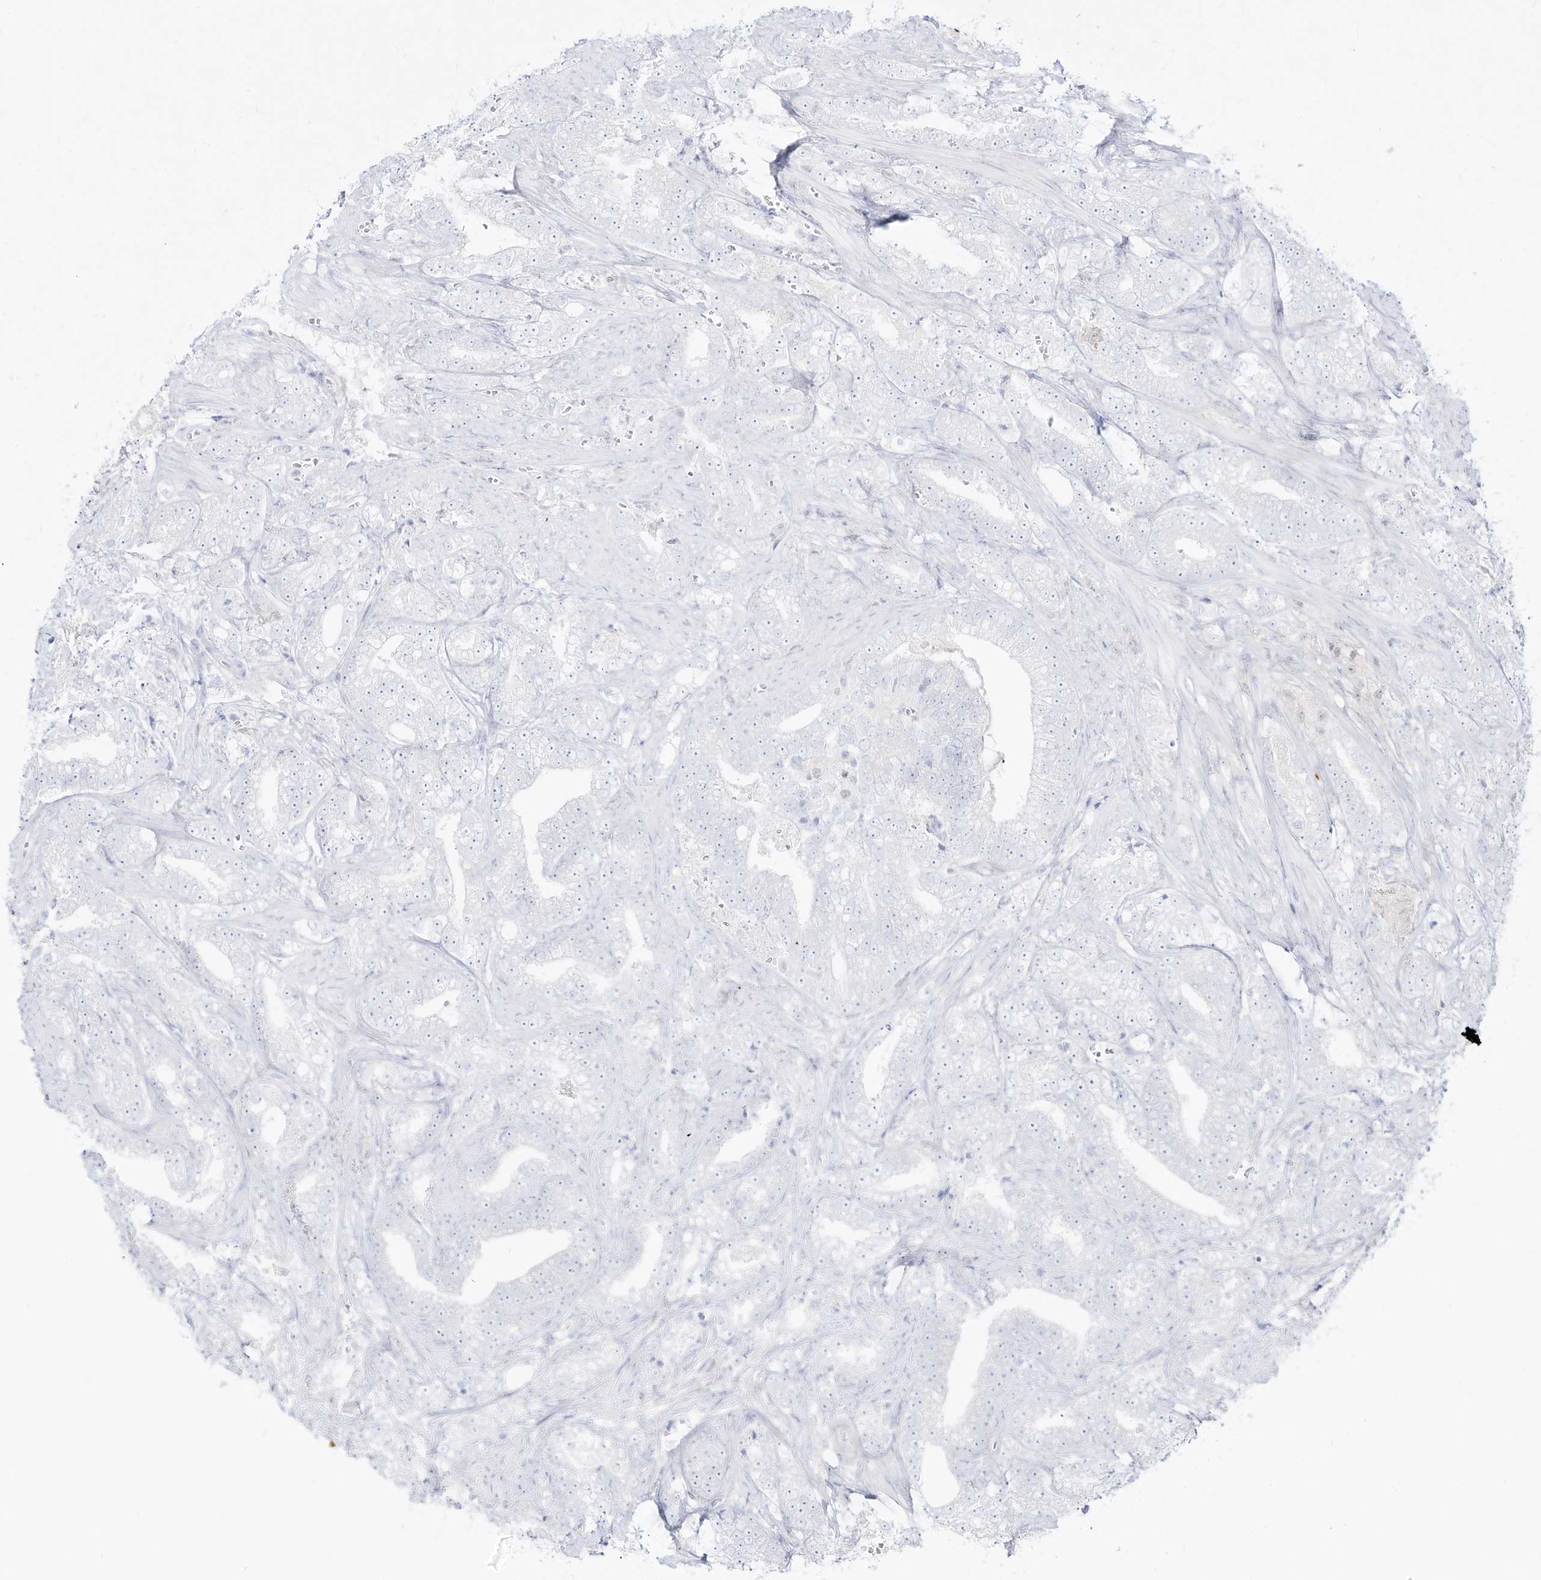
{"staining": {"intensity": "negative", "quantity": "none", "location": "none"}, "tissue": "prostate cancer", "cell_type": "Tumor cells", "image_type": "cancer", "snomed": [{"axis": "morphology", "description": "Adenocarcinoma, High grade"}, {"axis": "topography", "description": "Prostate and seminal vesicle, NOS"}], "caption": "Immunohistochemistry (IHC) image of adenocarcinoma (high-grade) (prostate) stained for a protein (brown), which reveals no positivity in tumor cells. The staining was performed using DAB to visualize the protein expression in brown, while the nuclei were stained in blue with hematoxylin (Magnification: 20x).", "gene": "DMKN", "patient": {"sex": "male", "age": 67}}